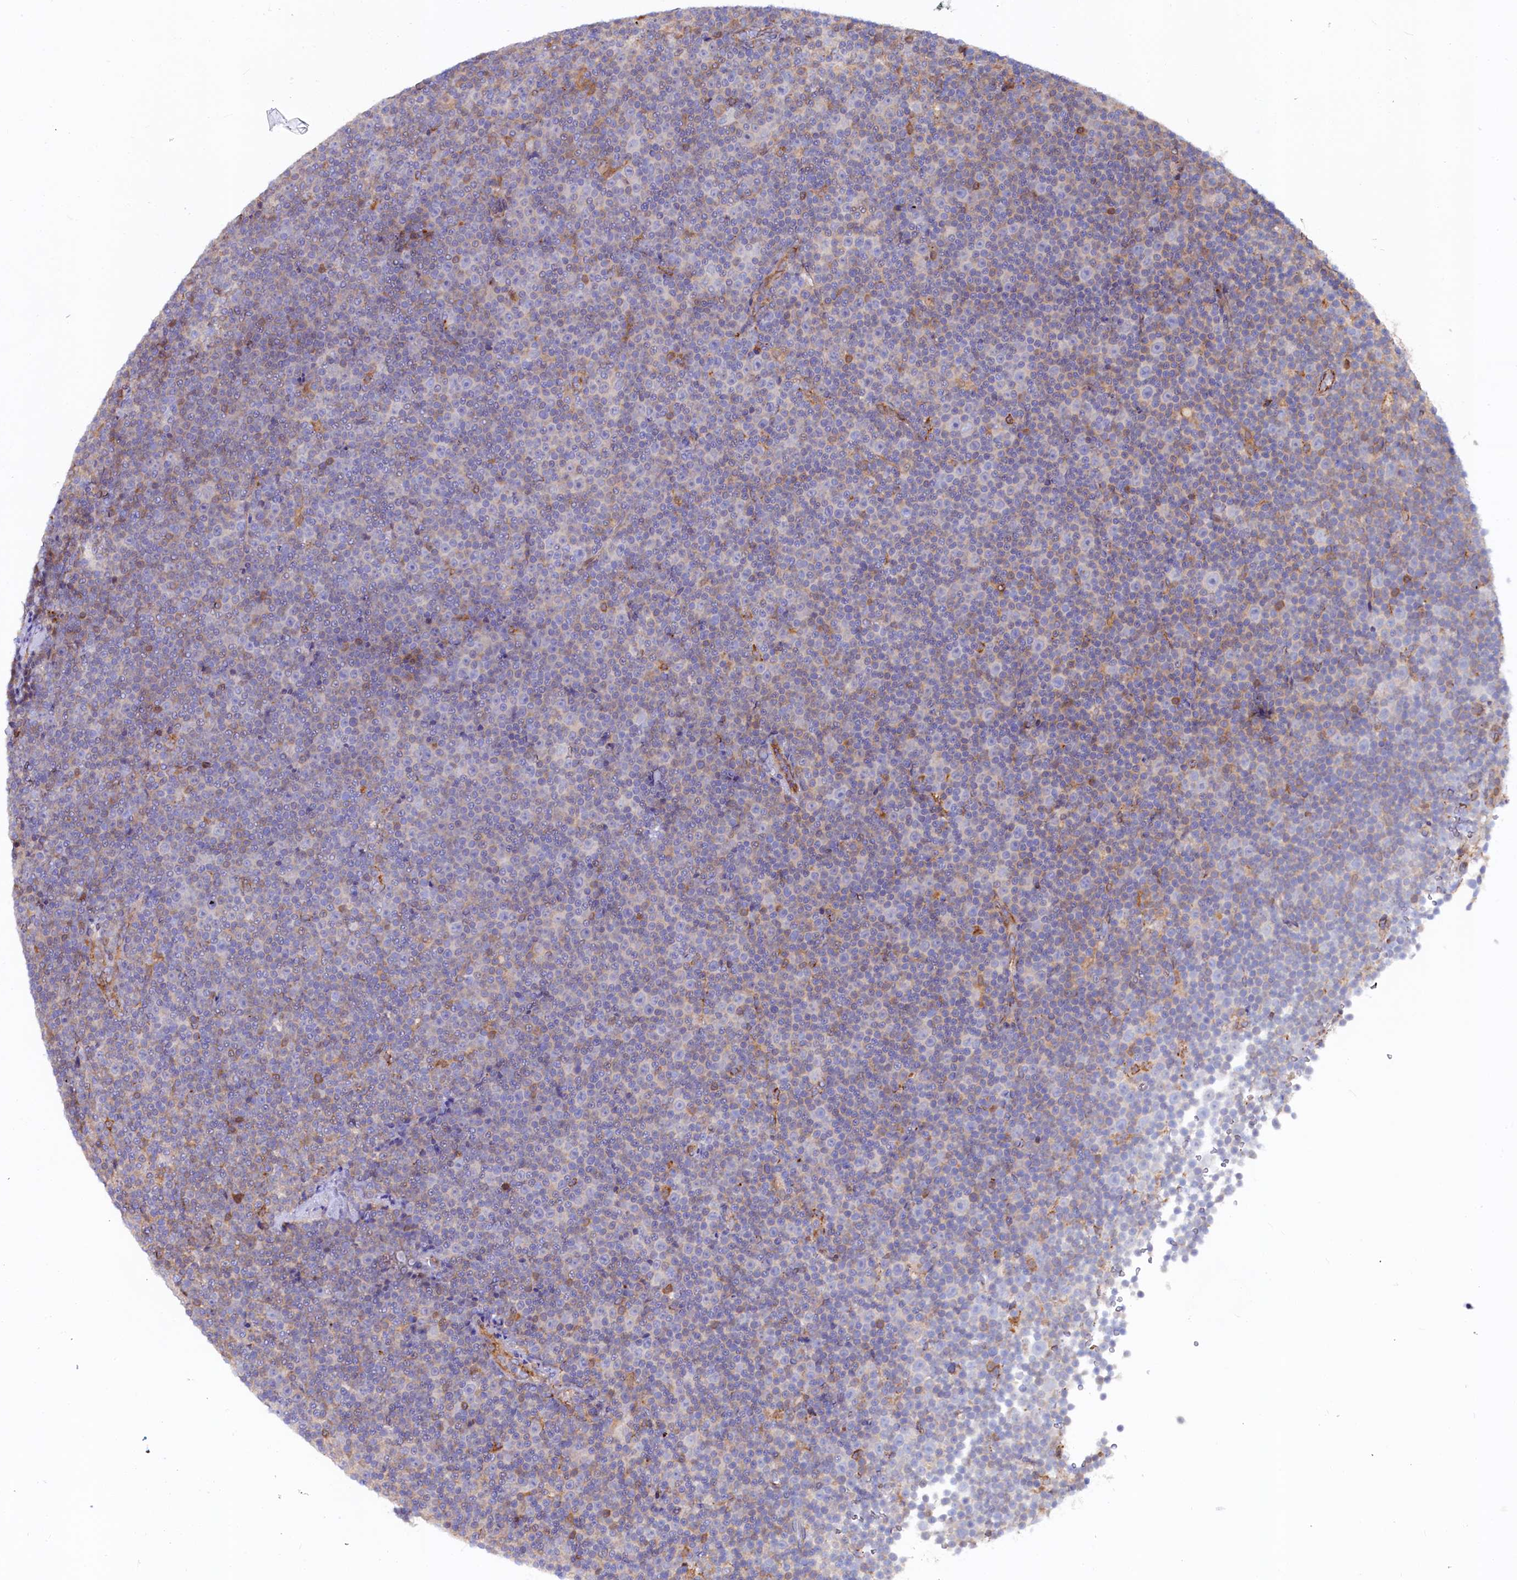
{"staining": {"intensity": "negative", "quantity": "none", "location": "none"}, "tissue": "lymphoma", "cell_type": "Tumor cells", "image_type": "cancer", "snomed": [{"axis": "morphology", "description": "Malignant lymphoma, non-Hodgkin's type, Low grade"}, {"axis": "topography", "description": "Lymph node"}], "caption": "A photomicrograph of human lymphoma is negative for staining in tumor cells.", "gene": "ASTE1", "patient": {"sex": "female", "age": 67}}